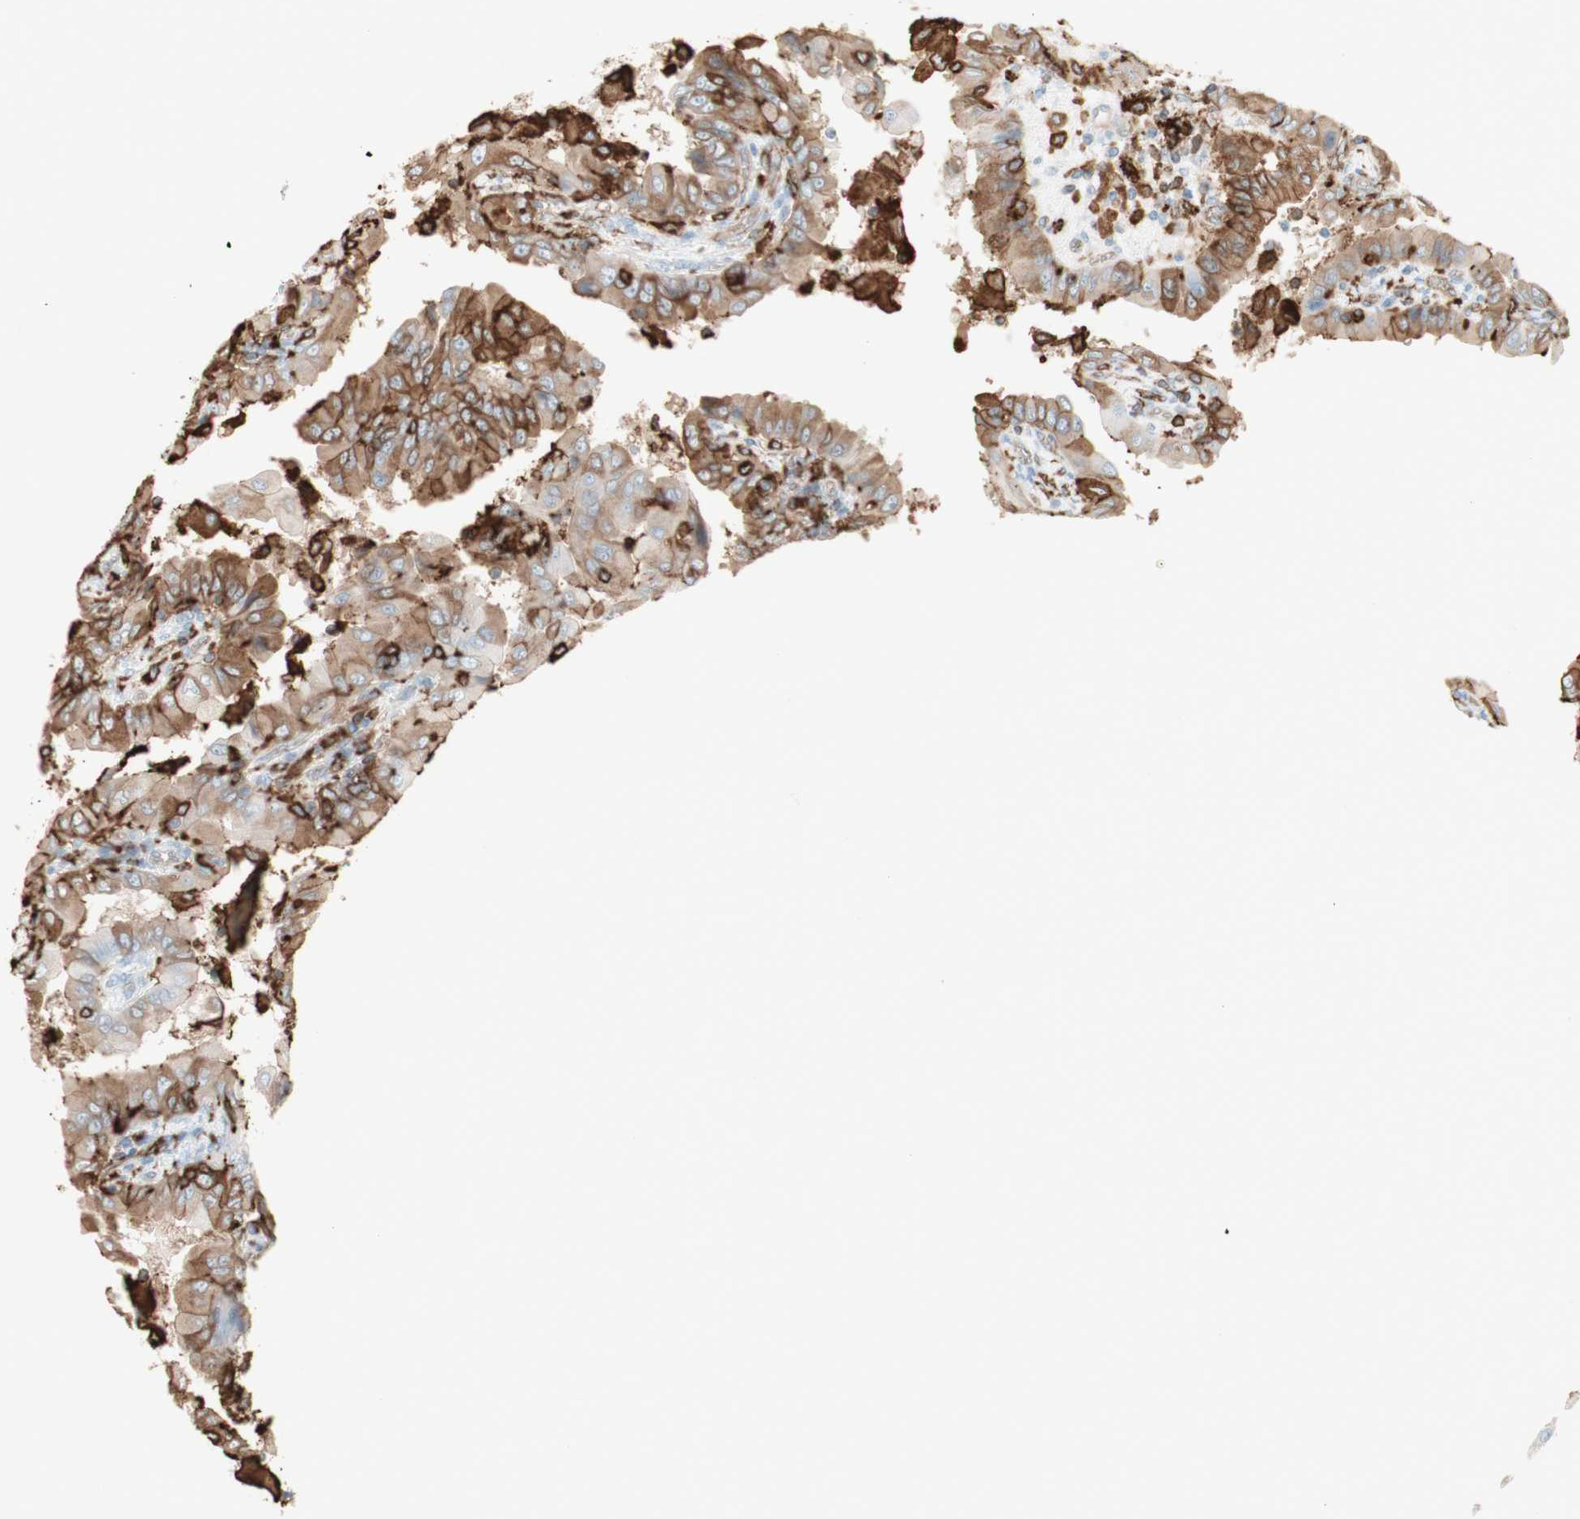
{"staining": {"intensity": "moderate", "quantity": ">75%", "location": "cytoplasmic/membranous"}, "tissue": "thyroid cancer", "cell_type": "Tumor cells", "image_type": "cancer", "snomed": [{"axis": "morphology", "description": "Papillary adenocarcinoma, NOS"}, {"axis": "topography", "description": "Thyroid gland"}], "caption": "Immunohistochemistry staining of thyroid papillary adenocarcinoma, which shows medium levels of moderate cytoplasmic/membranous expression in approximately >75% of tumor cells indicating moderate cytoplasmic/membranous protein expression. The staining was performed using DAB (brown) for protein detection and nuclei were counterstained in hematoxylin (blue).", "gene": "HLA-DPB1", "patient": {"sex": "male", "age": 33}}